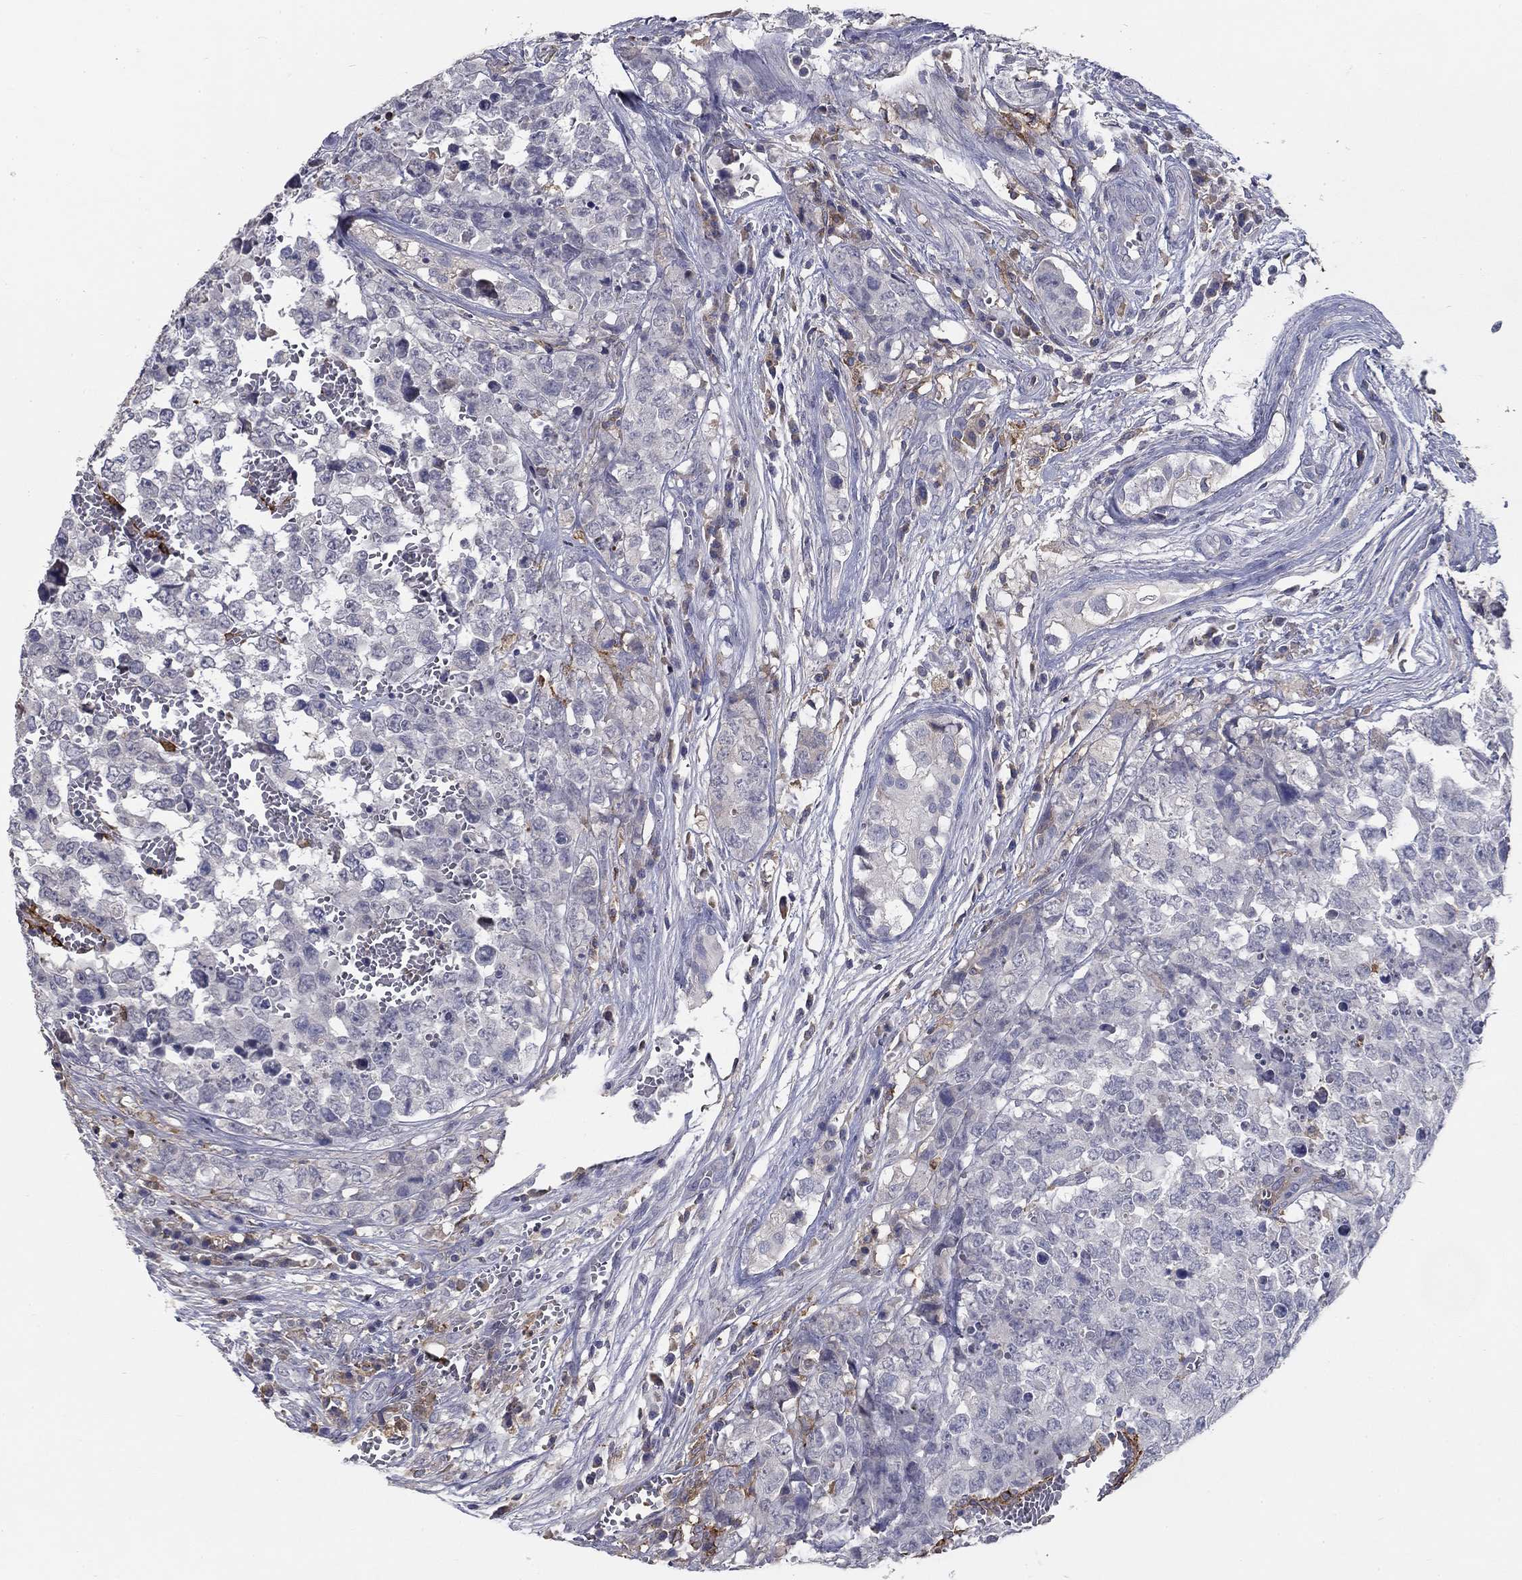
{"staining": {"intensity": "negative", "quantity": "none", "location": "none"}, "tissue": "testis cancer", "cell_type": "Tumor cells", "image_type": "cancer", "snomed": [{"axis": "morphology", "description": "Carcinoma, Embryonal, NOS"}, {"axis": "topography", "description": "Testis"}], "caption": "Immunohistochemistry micrograph of neoplastic tissue: testis cancer (embryonal carcinoma) stained with DAB (3,3'-diaminobenzidine) shows no significant protein staining in tumor cells.", "gene": "CD274", "patient": {"sex": "male", "age": 23}}